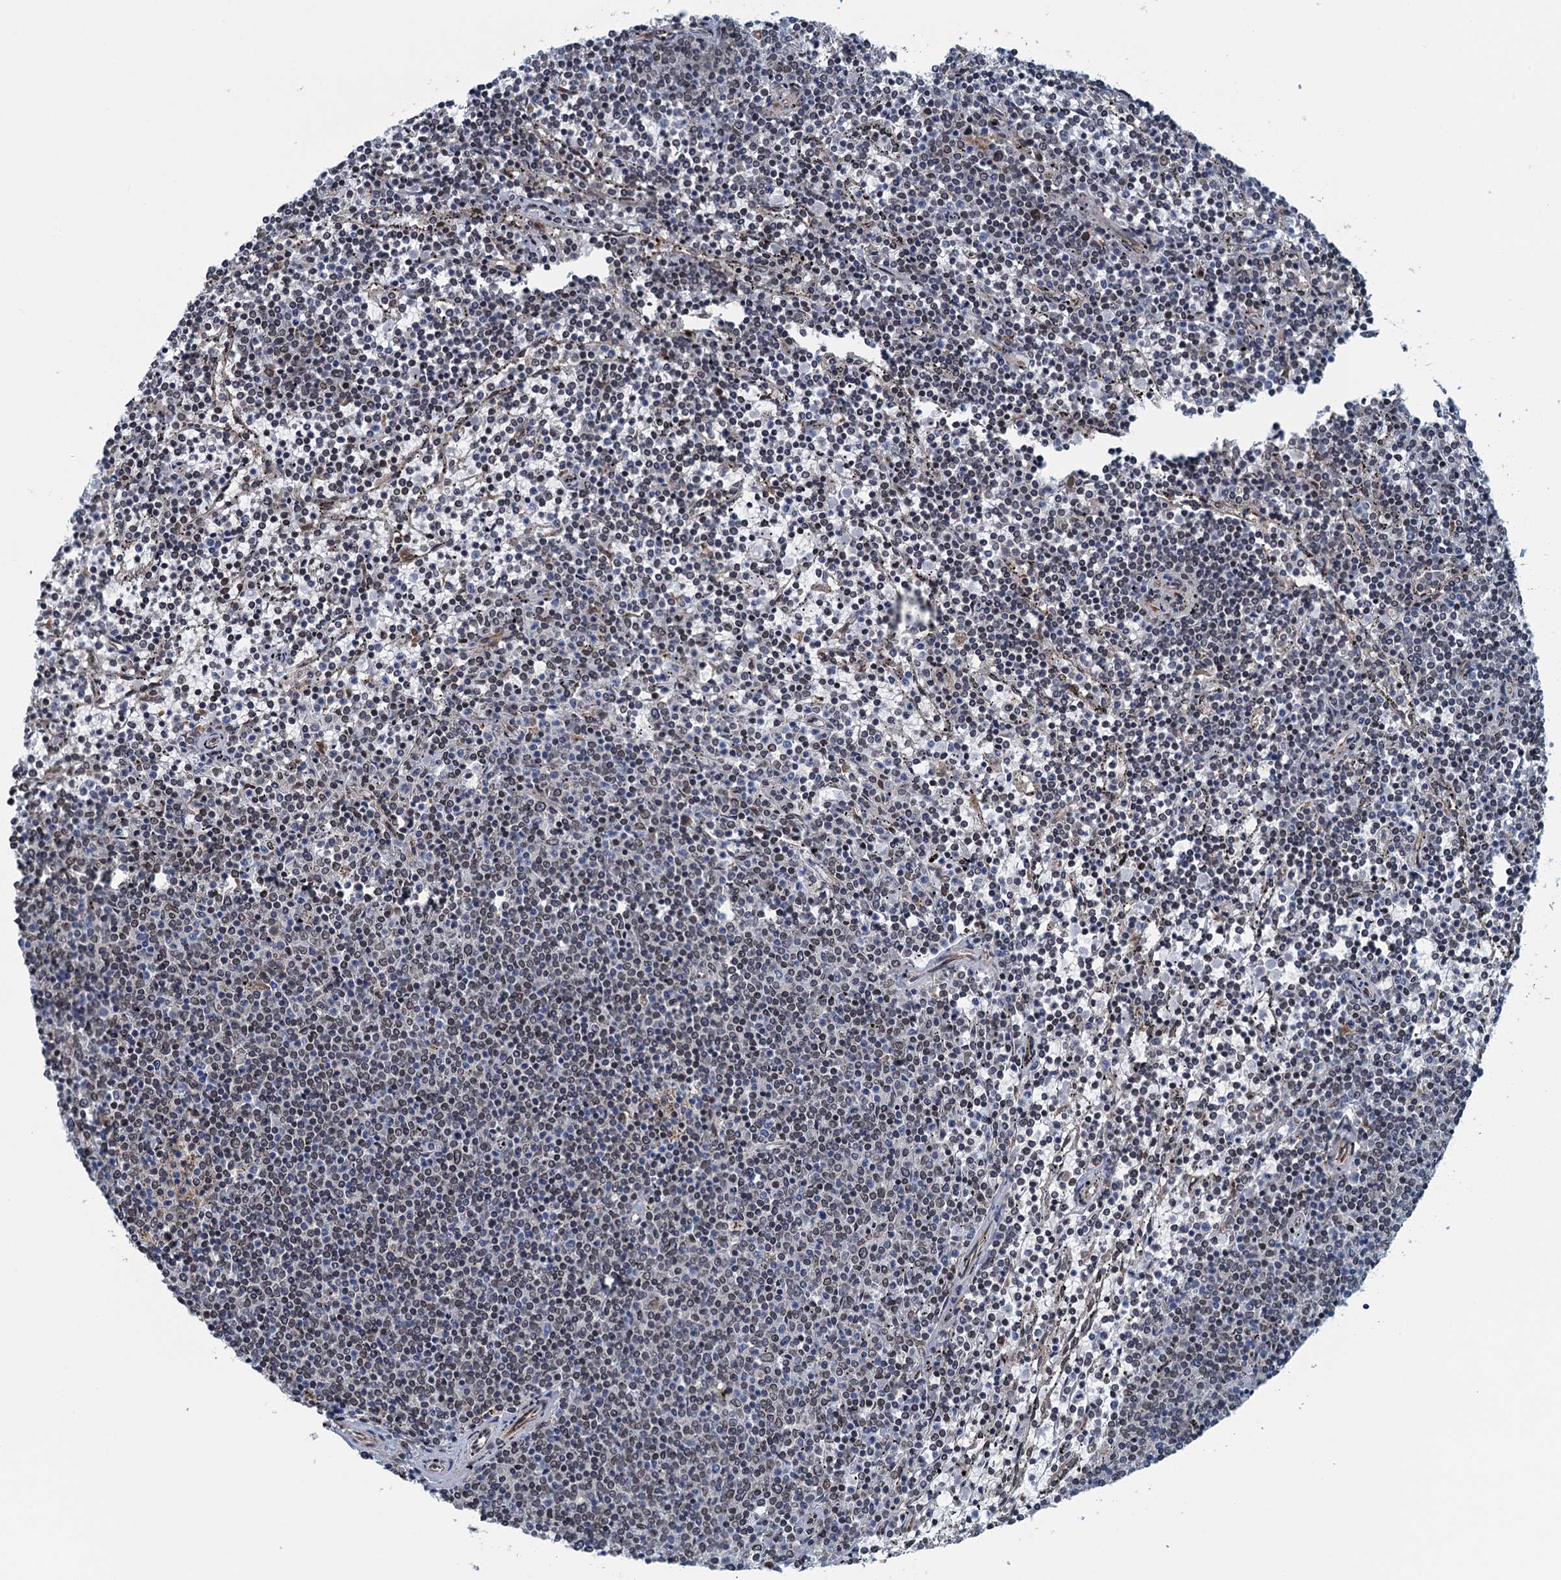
{"staining": {"intensity": "weak", "quantity": "25%-75%", "location": "nuclear"}, "tissue": "lymphoma", "cell_type": "Tumor cells", "image_type": "cancer", "snomed": [{"axis": "morphology", "description": "Malignant lymphoma, non-Hodgkin's type, Low grade"}, {"axis": "topography", "description": "Spleen"}], "caption": "IHC photomicrograph of neoplastic tissue: human malignant lymphoma, non-Hodgkin's type (low-grade) stained using immunohistochemistry demonstrates low levels of weak protein expression localized specifically in the nuclear of tumor cells, appearing as a nuclear brown color.", "gene": "CCDC34", "patient": {"sex": "female", "age": 50}}